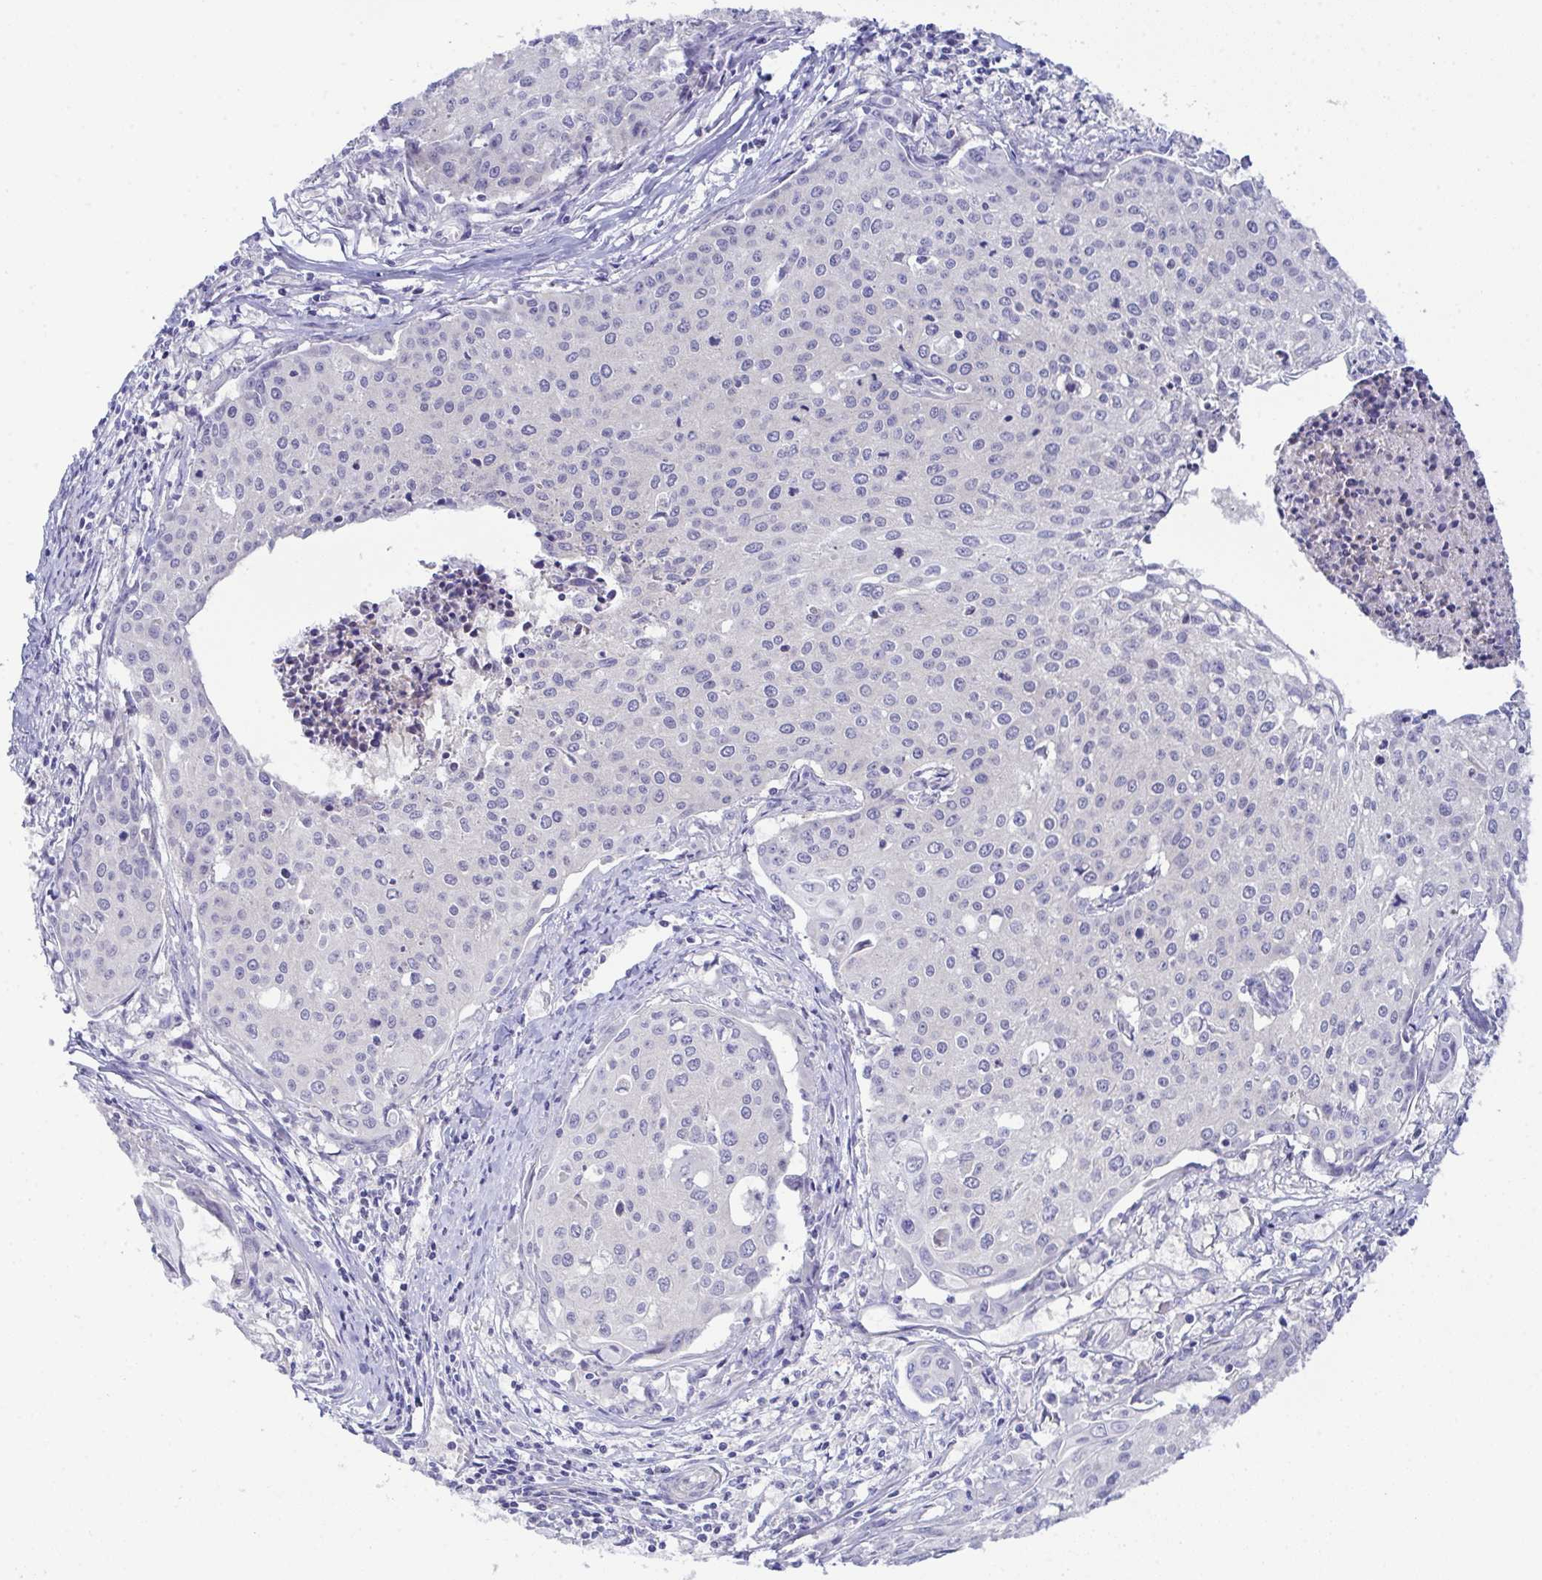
{"staining": {"intensity": "negative", "quantity": "none", "location": "none"}, "tissue": "cervical cancer", "cell_type": "Tumor cells", "image_type": "cancer", "snomed": [{"axis": "morphology", "description": "Squamous cell carcinoma, NOS"}, {"axis": "topography", "description": "Cervix"}], "caption": "Immunohistochemical staining of human cervical cancer (squamous cell carcinoma) reveals no significant staining in tumor cells.", "gene": "CFAP97D1", "patient": {"sex": "female", "age": 38}}